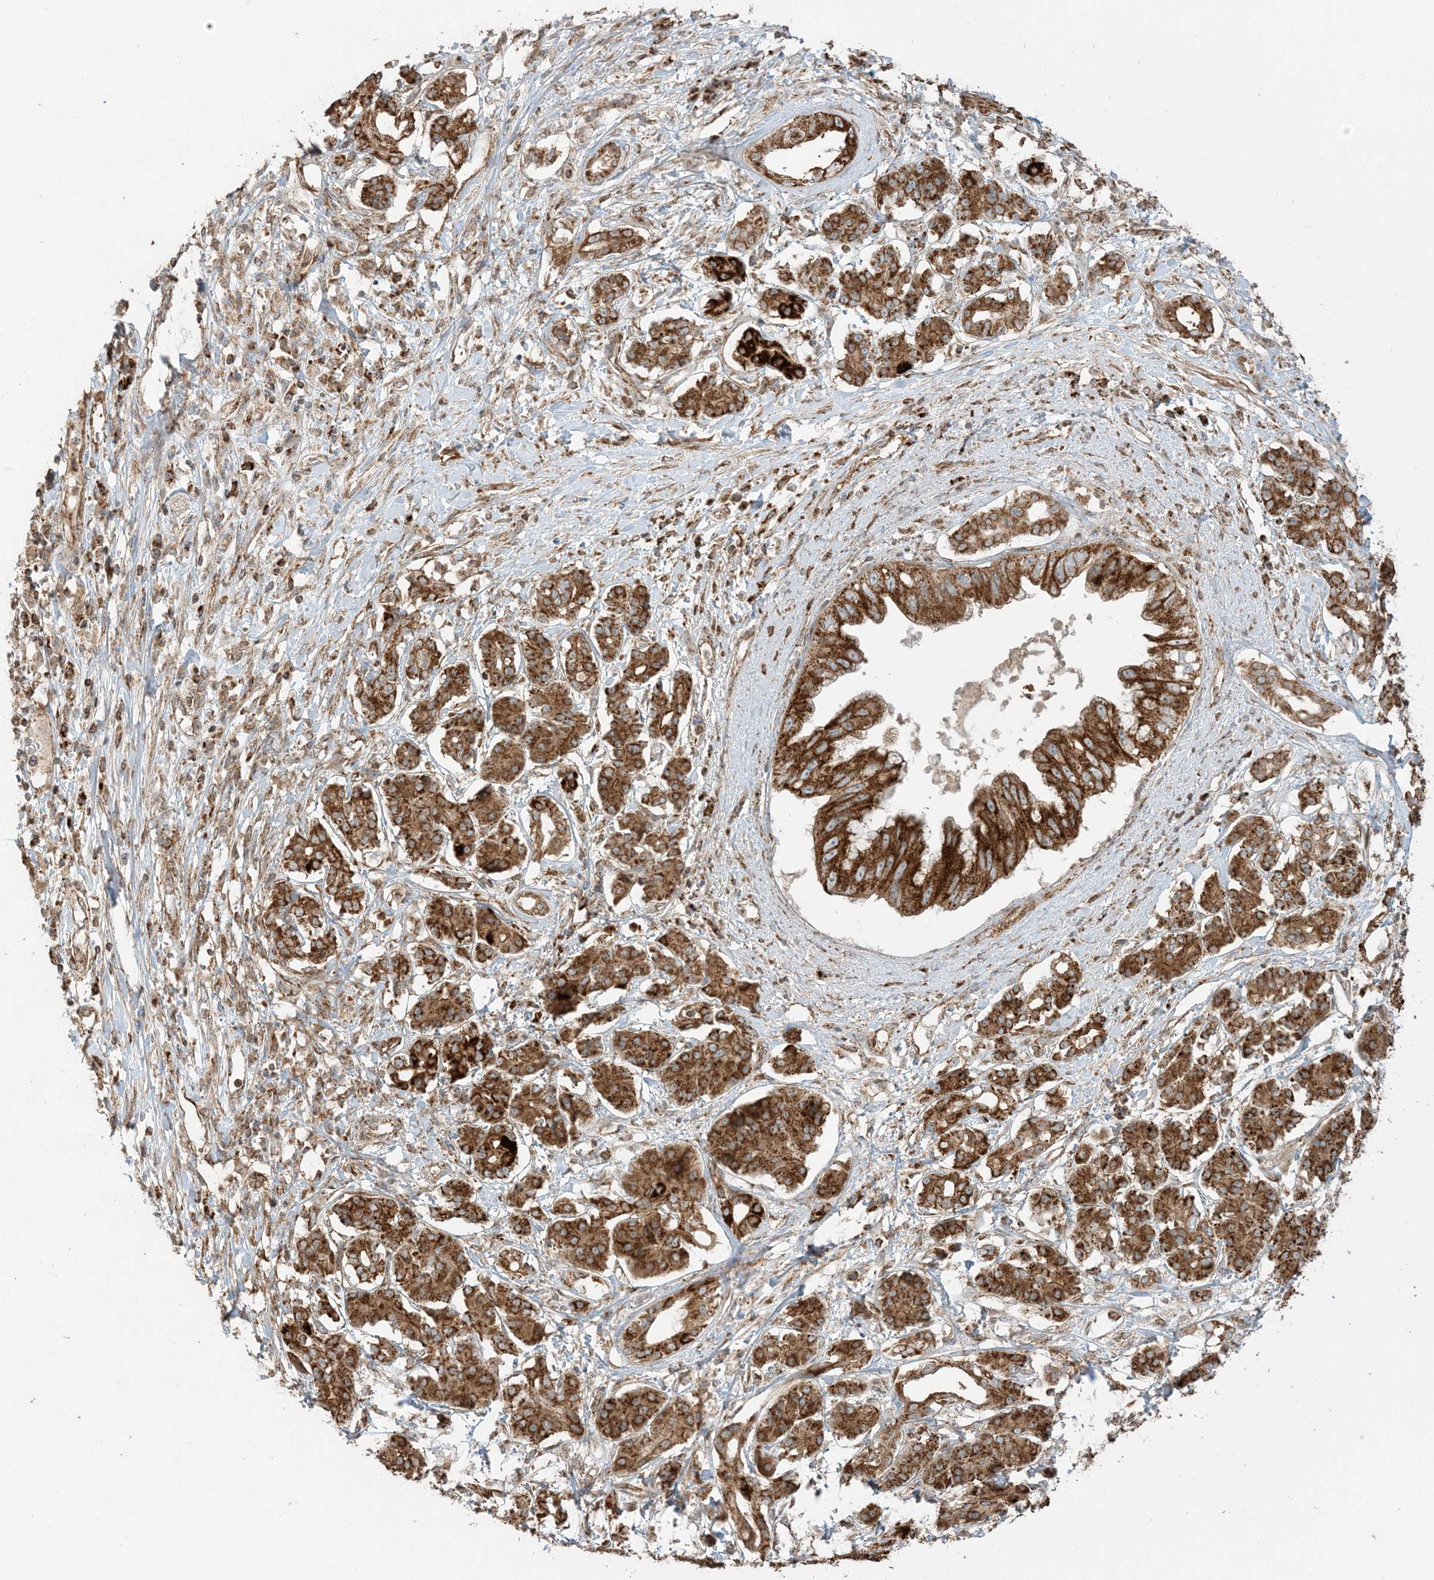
{"staining": {"intensity": "strong", "quantity": ">75%", "location": "cytoplasmic/membranous"}, "tissue": "pancreatic cancer", "cell_type": "Tumor cells", "image_type": "cancer", "snomed": [{"axis": "morphology", "description": "Adenocarcinoma, NOS"}, {"axis": "topography", "description": "Pancreas"}], "caption": "Tumor cells show high levels of strong cytoplasmic/membranous positivity in about >75% of cells in human pancreatic adenocarcinoma.", "gene": "N4BP3", "patient": {"sex": "female", "age": 56}}